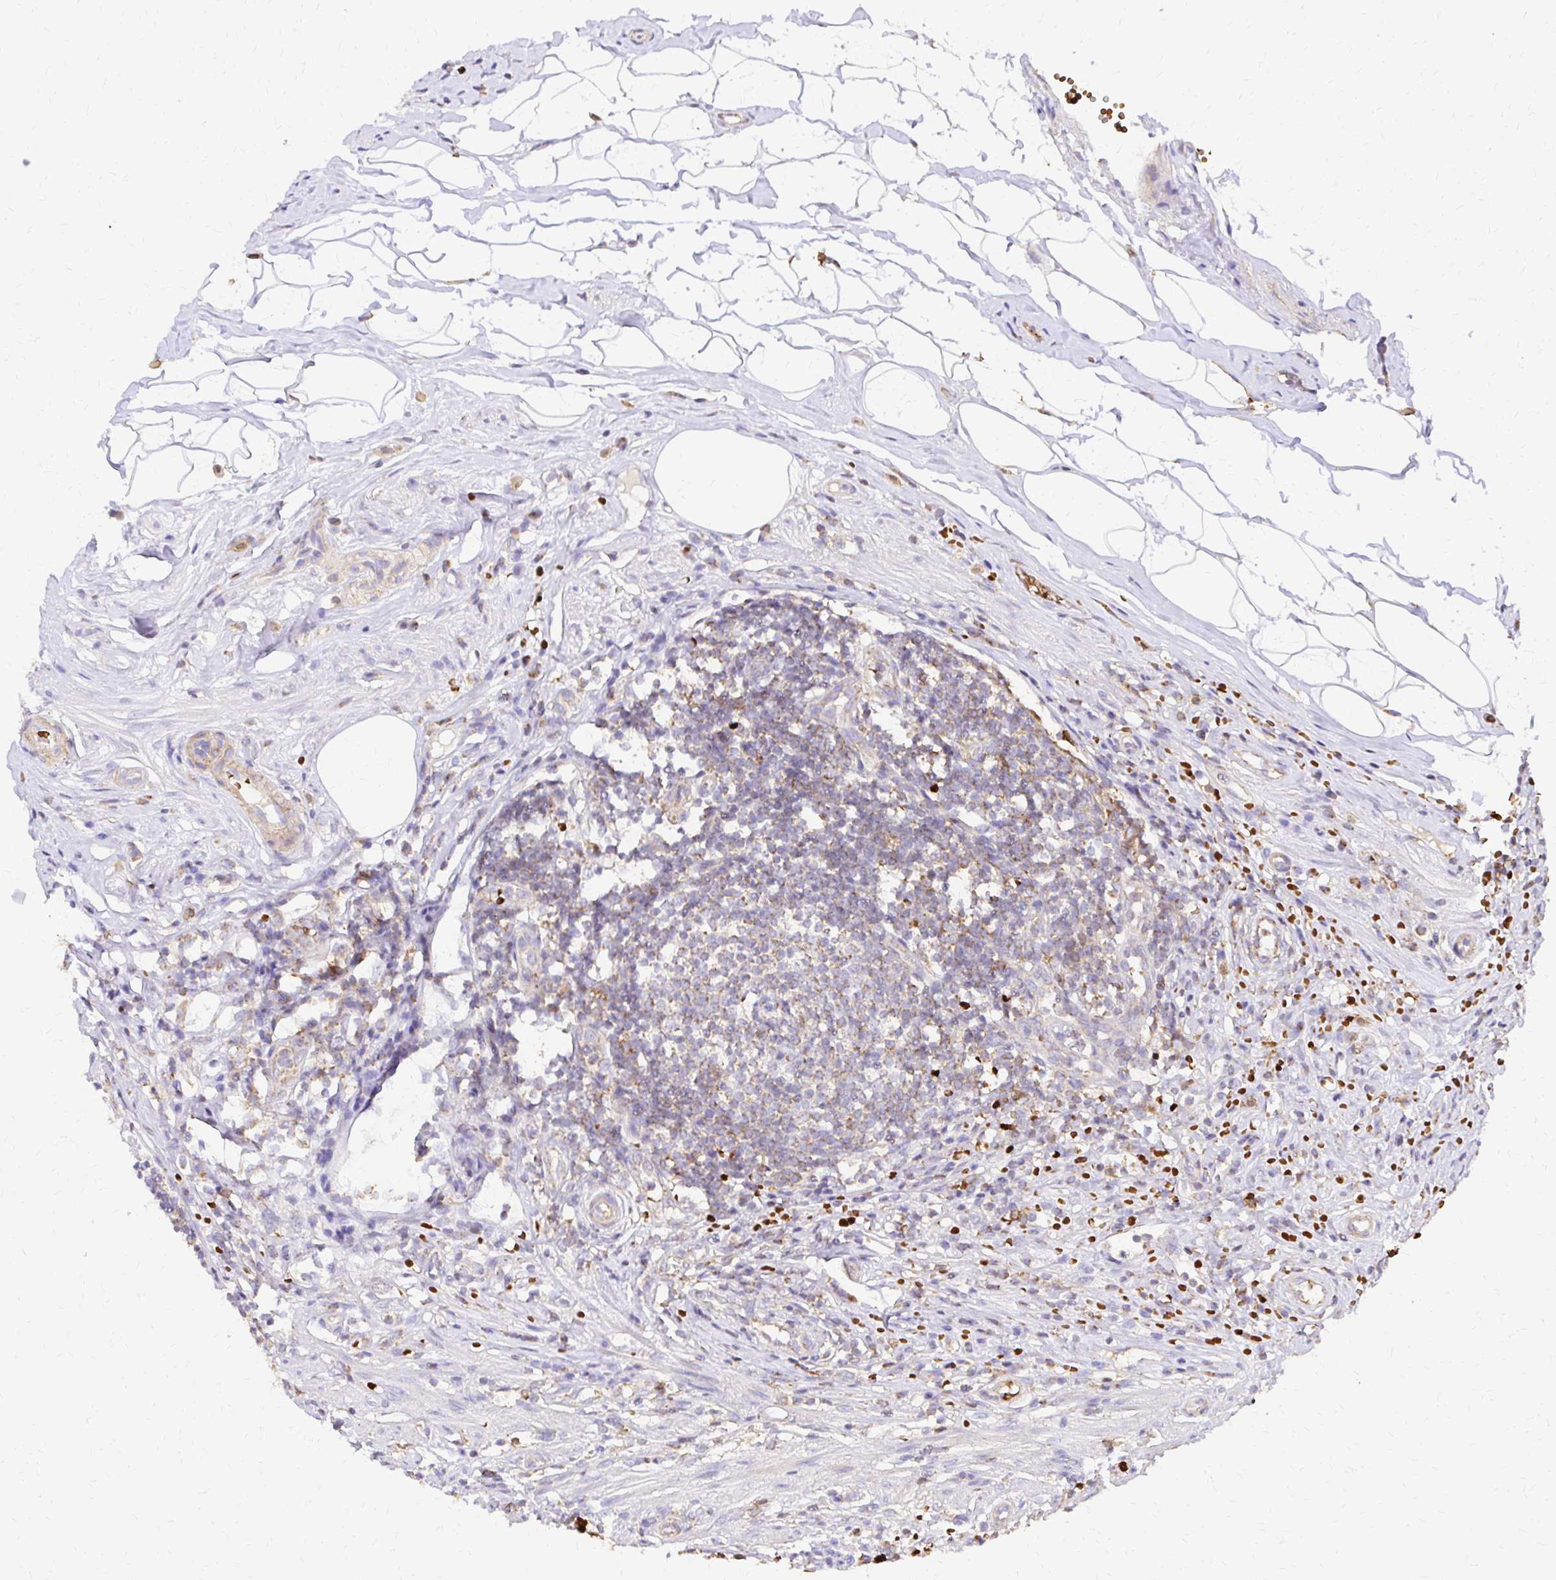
{"staining": {"intensity": "strong", "quantity": ">75%", "location": "cytoplasmic/membranous"}, "tissue": "appendix", "cell_type": "Glandular cells", "image_type": "normal", "snomed": [{"axis": "morphology", "description": "Normal tissue, NOS"}, {"axis": "topography", "description": "Appendix"}], "caption": "Immunohistochemistry (IHC) of benign human appendix shows high levels of strong cytoplasmic/membranous expression in about >75% of glandular cells.", "gene": "MRPL13", "patient": {"sex": "female", "age": 56}}